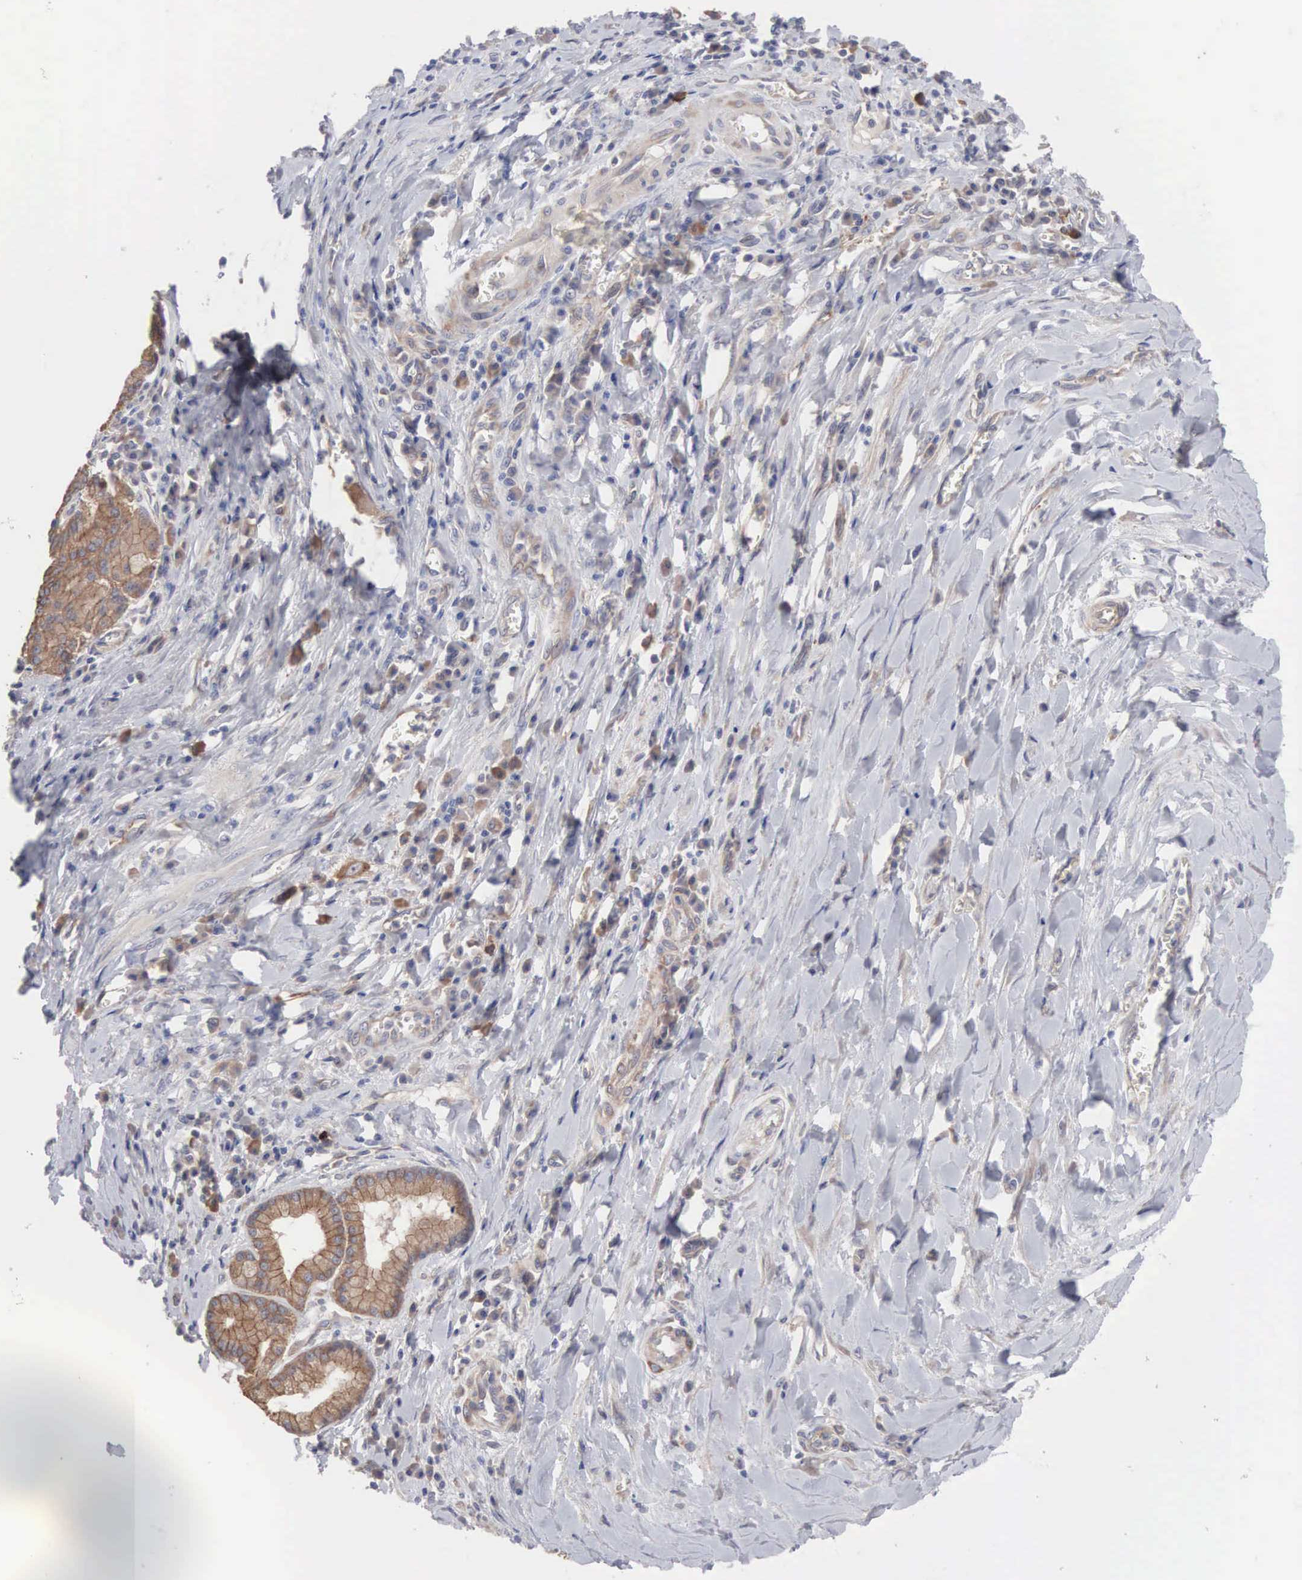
{"staining": {"intensity": "moderate", "quantity": ">75%", "location": "cytoplasmic/membranous"}, "tissue": "pancreatic cancer", "cell_type": "Tumor cells", "image_type": "cancer", "snomed": [{"axis": "morphology", "description": "Adenocarcinoma, NOS"}, {"axis": "topography", "description": "Pancreas"}], "caption": "Pancreatic cancer was stained to show a protein in brown. There is medium levels of moderate cytoplasmic/membranous positivity in approximately >75% of tumor cells. Using DAB (brown) and hematoxylin (blue) stains, captured at high magnification using brightfield microscopy.", "gene": "INF2", "patient": {"sex": "male", "age": 69}}